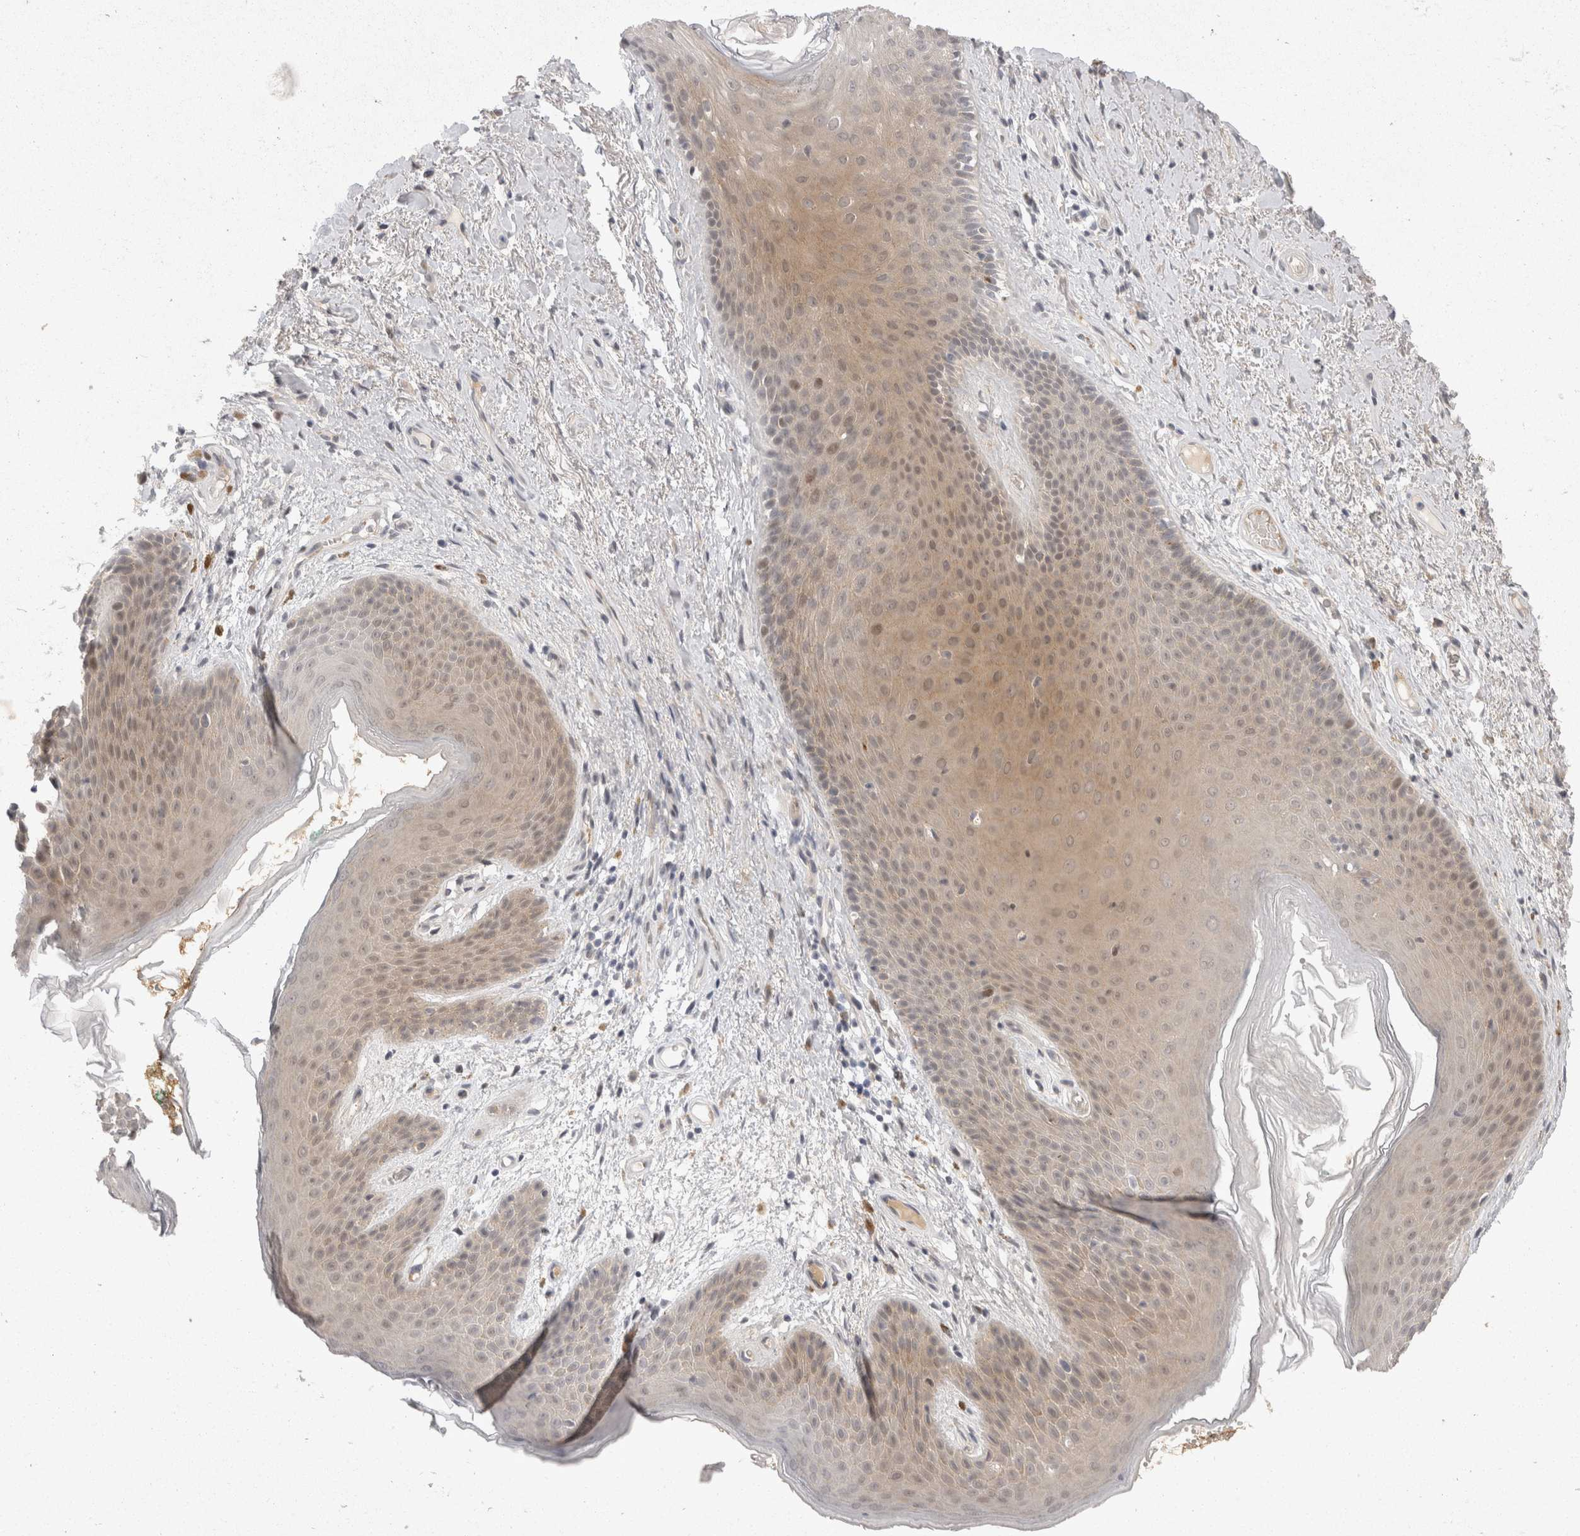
{"staining": {"intensity": "weak", "quantity": "25%-75%", "location": "cytoplasmic/membranous,nuclear"}, "tissue": "skin", "cell_type": "Epidermal cells", "image_type": "normal", "snomed": [{"axis": "morphology", "description": "Normal tissue, NOS"}, {"axis": "topography", "description": "Anal"}], "caption": "Protein positivity by IHC displays weak cytoplasmic/membranous,nuclear positivity in approximately 25%-75% of epidermal cells in benign skin.", "gene": "TOM1L2", "patient": {"sex": "male", "age": 74}}